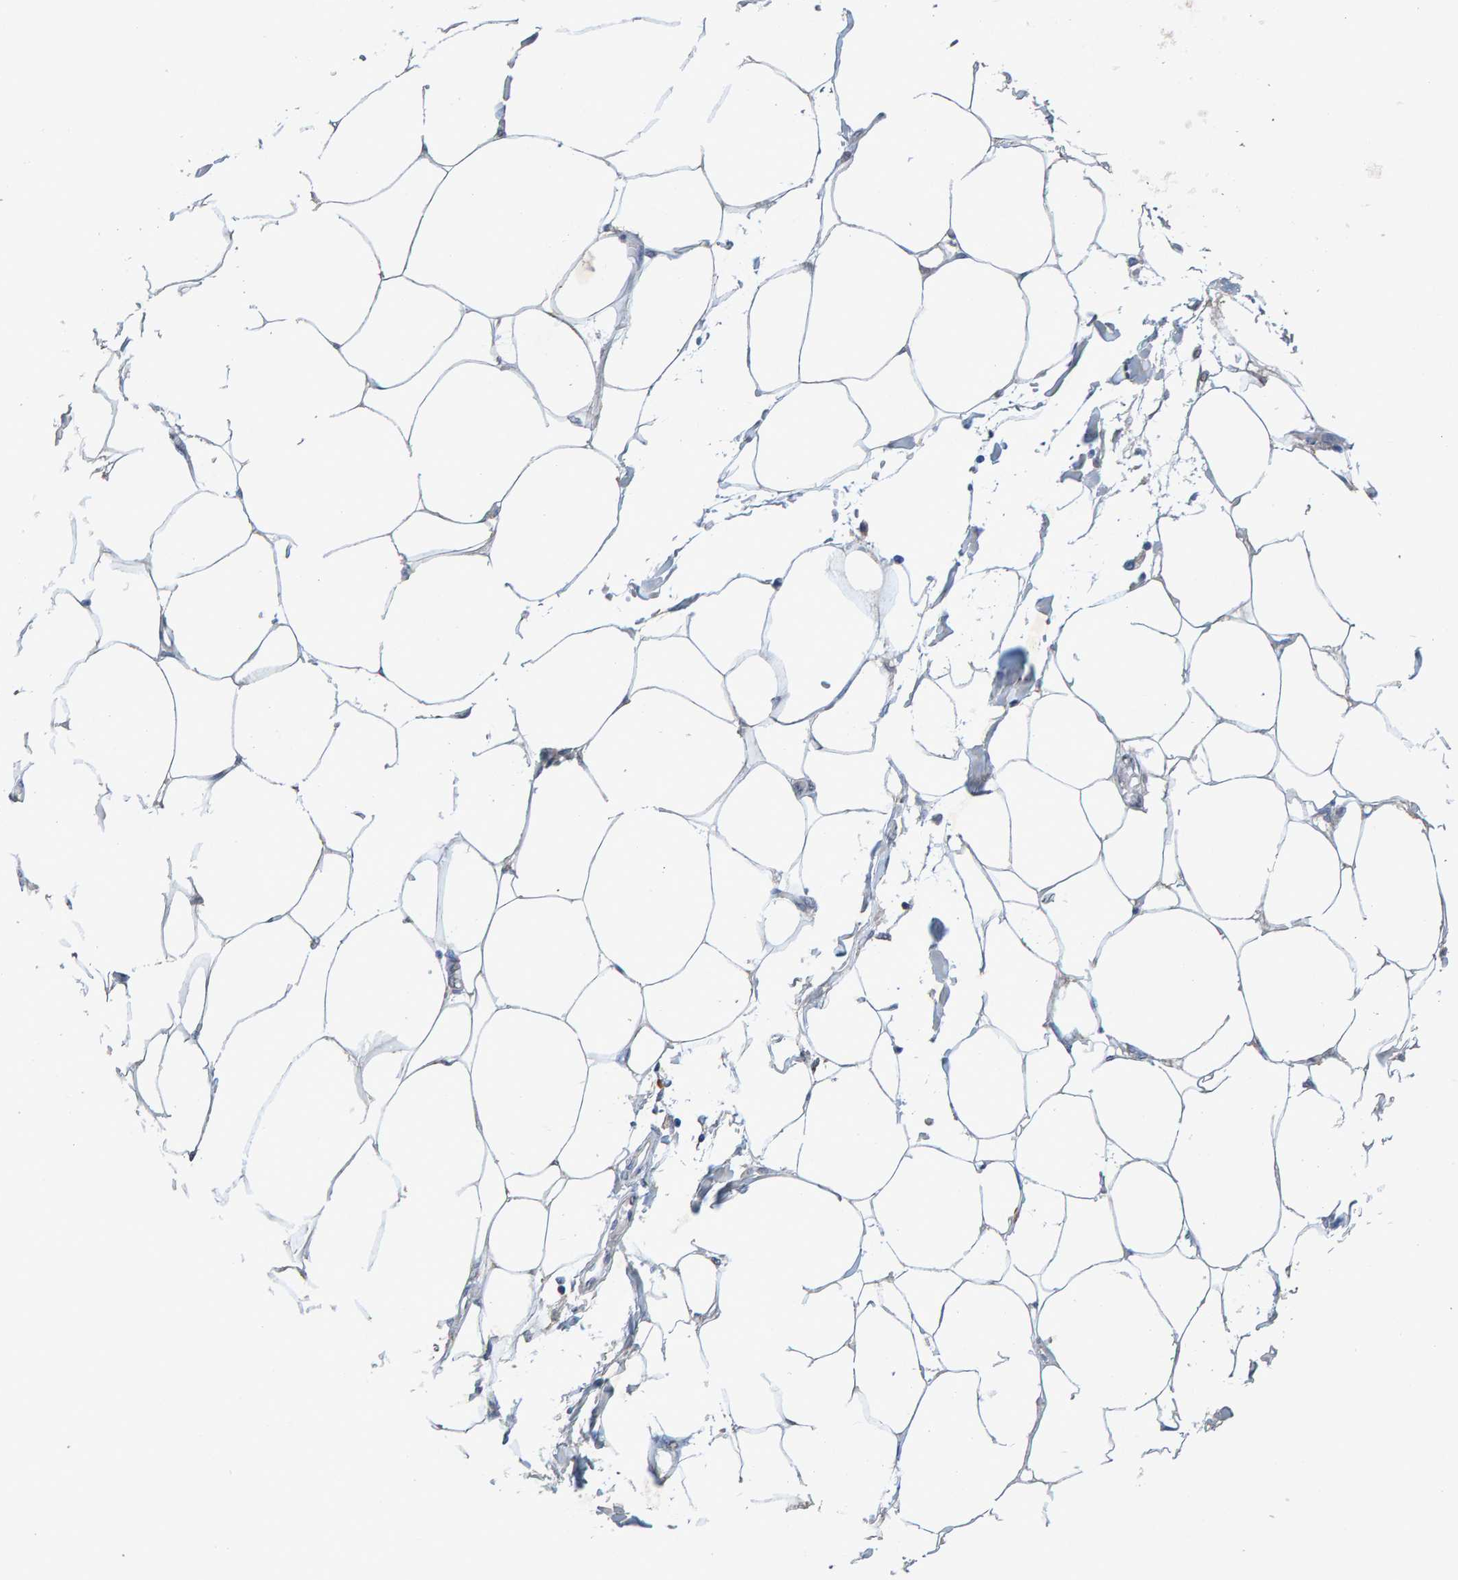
{"staining": {"intensity": "negative", "quantity": "none", "location": "none"}, "tissue": "adipose tissue", "cell_type": "Adipocytes", "image_type": "normal", "snomed": [{"axis": "morphology", "description": "Normal tissue, NOS"}, {"axis": "morphology", "description": "Adenocarcinoma, NOS"}, {"axis": "topography", "description": "Colon"}, {"axis": "topography", "description": "Peripheral nerve tissue"}], "caption": "Immunohistochemical staining of unremarkable human adipose tissue shows no significant positivity in adipocytes.", "gene": "CTH", "patient": {"sex": "male", "age": 14}}